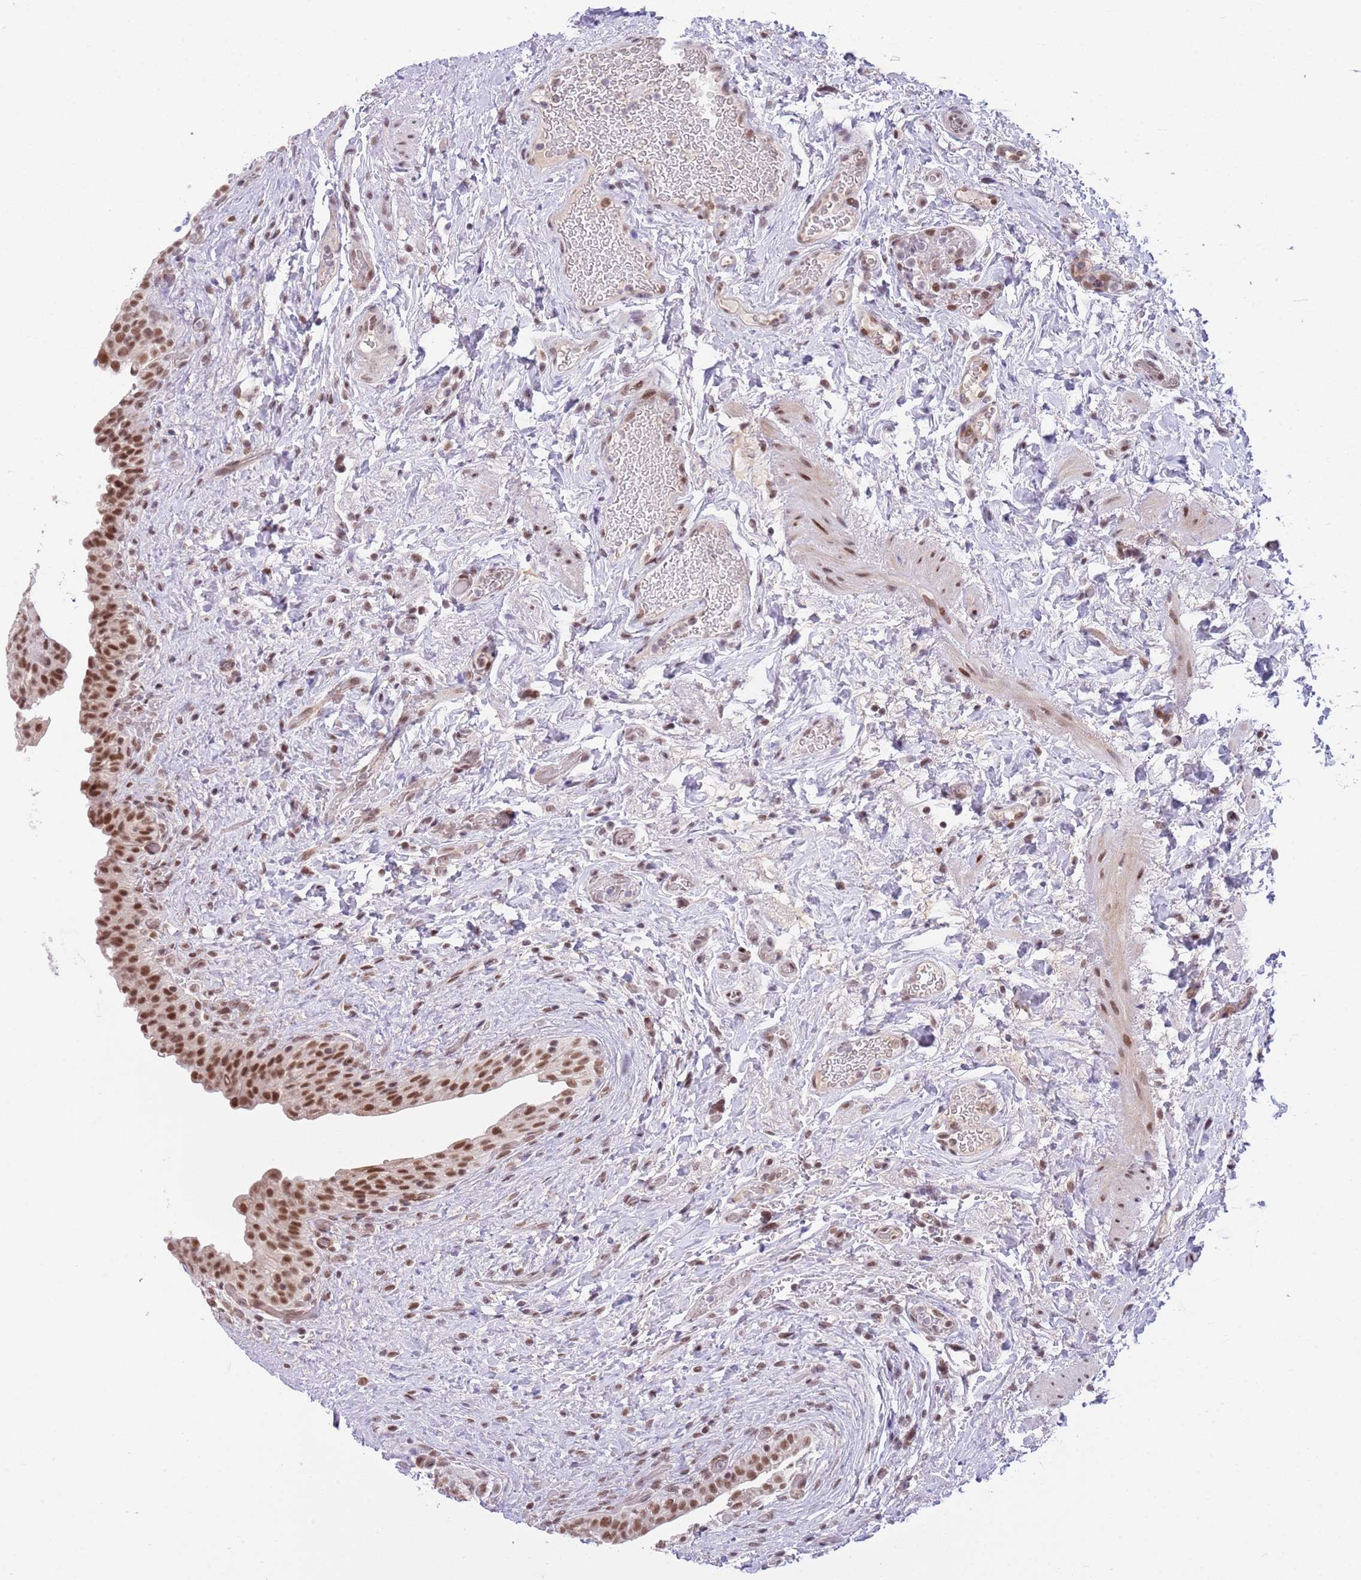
{"staining": {"intensity": "moderate", "quantity": ">75%", "location": "nuclear"}, "tissue": "urinary bladder", "cell_type": "Urothelial cells", "image_type": "normal", "snomed": [{"axis": "morphology", "description": "Normal tissue, NOS"}, {"axis": "topography", "description": "Urinary bladder"}], "caption": "Urothelial cells reveal medium levels of moderate nuclear staining in approximately >75% of cells in unremarkable urinary bladder. (DAB IHC, brown staining for protein, blue staining for nuclei).", "gene": "RFX1", "patient": {"sex": "male", "age": 69}}